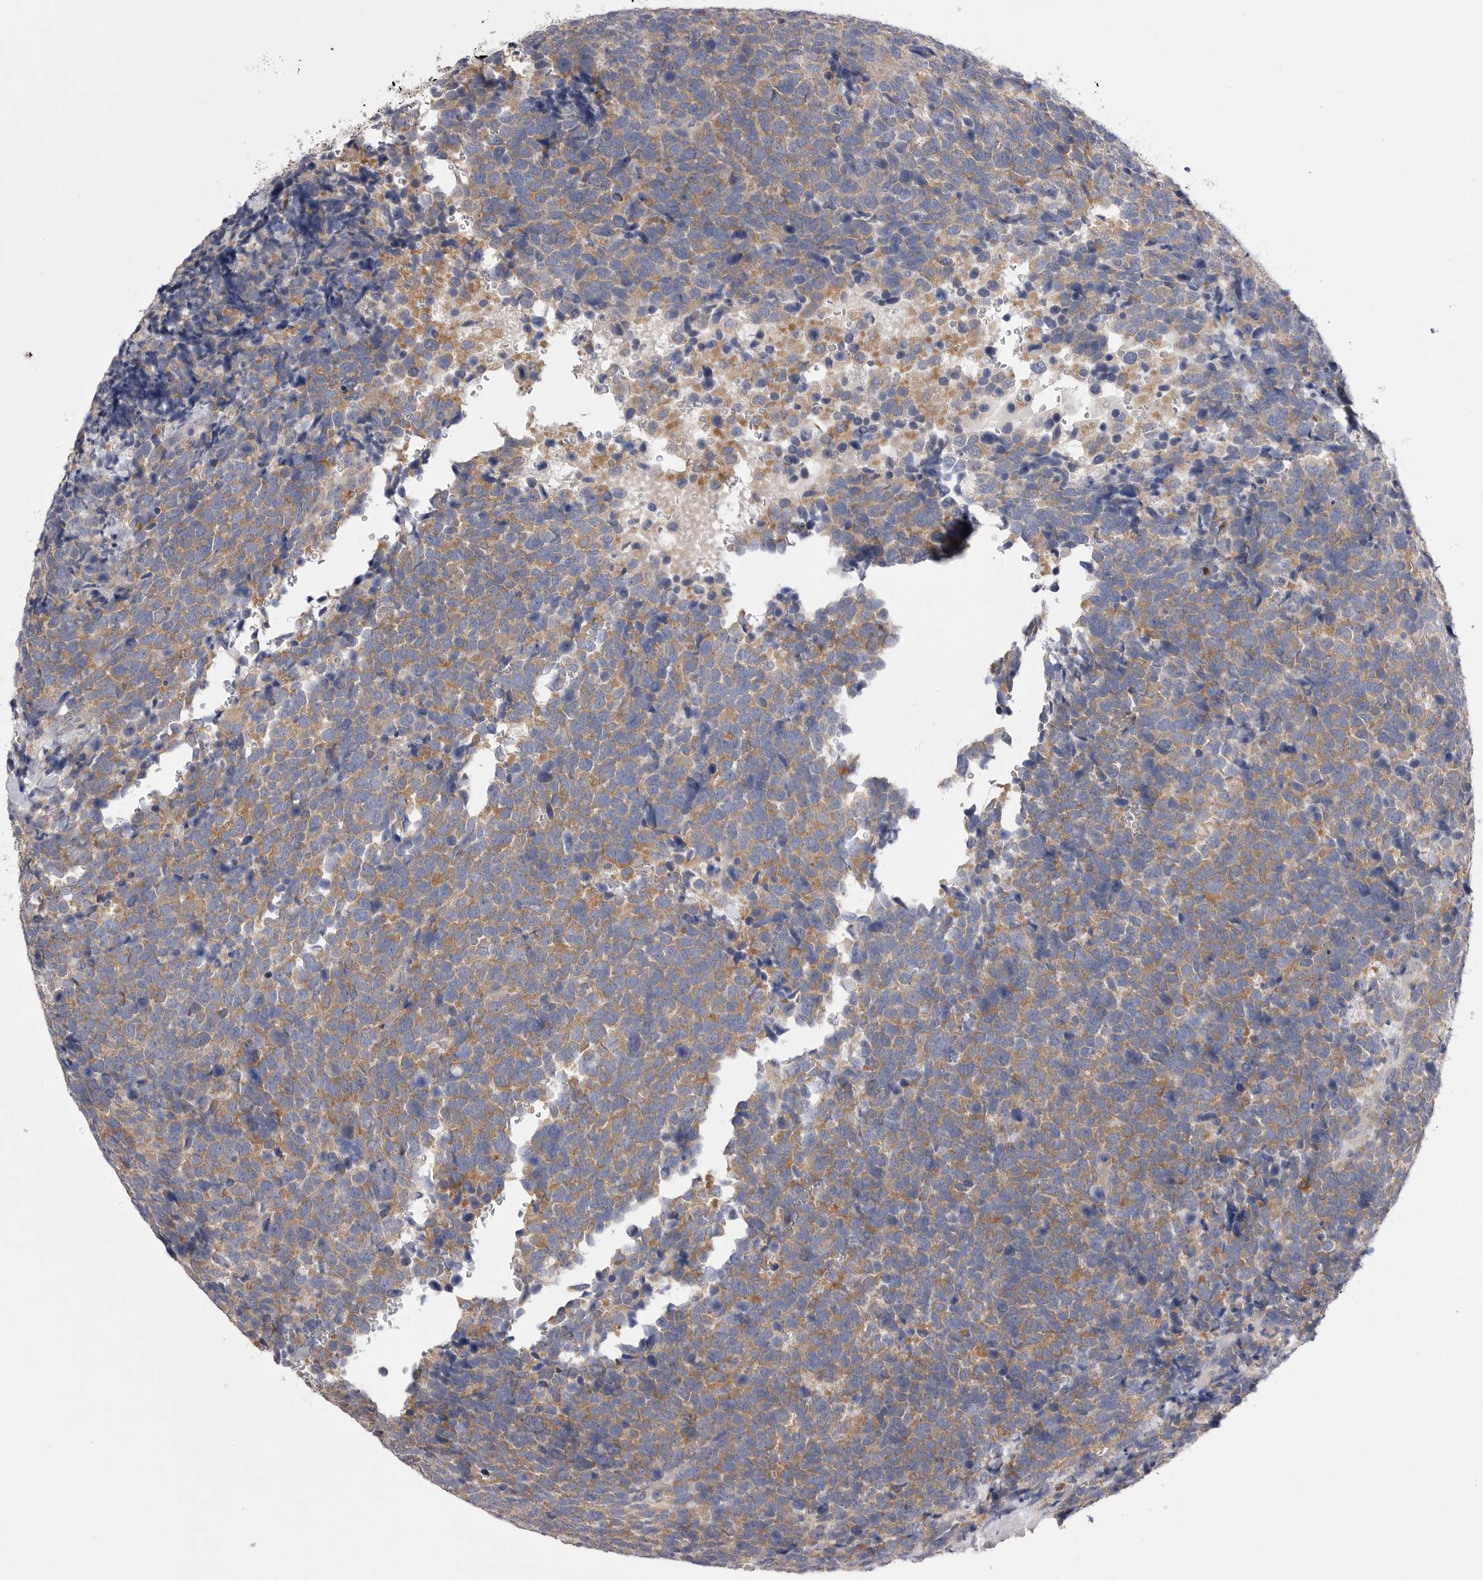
{"staining": {"intensity": "moderate", "quantity": ">75%", "location": "cytoplasmic/membranous"}, "tissue": "urothelial cancer", "cell_type": "Tumor cells", "image_type": "cancer", "snomed": [{"axis": "morphology", "description": "Urothelial carcinoma, High grade"}, {"axis": "topography", "description": "Urinary bladder"}], "caption": "IHC (DAB) staining of urothelial cancer shows moderate cytoplasmic/membranous protein staining in about >75% of tumor cells.", "gene": "VAC14", "patient": {"sex": "female", "age": 82}}